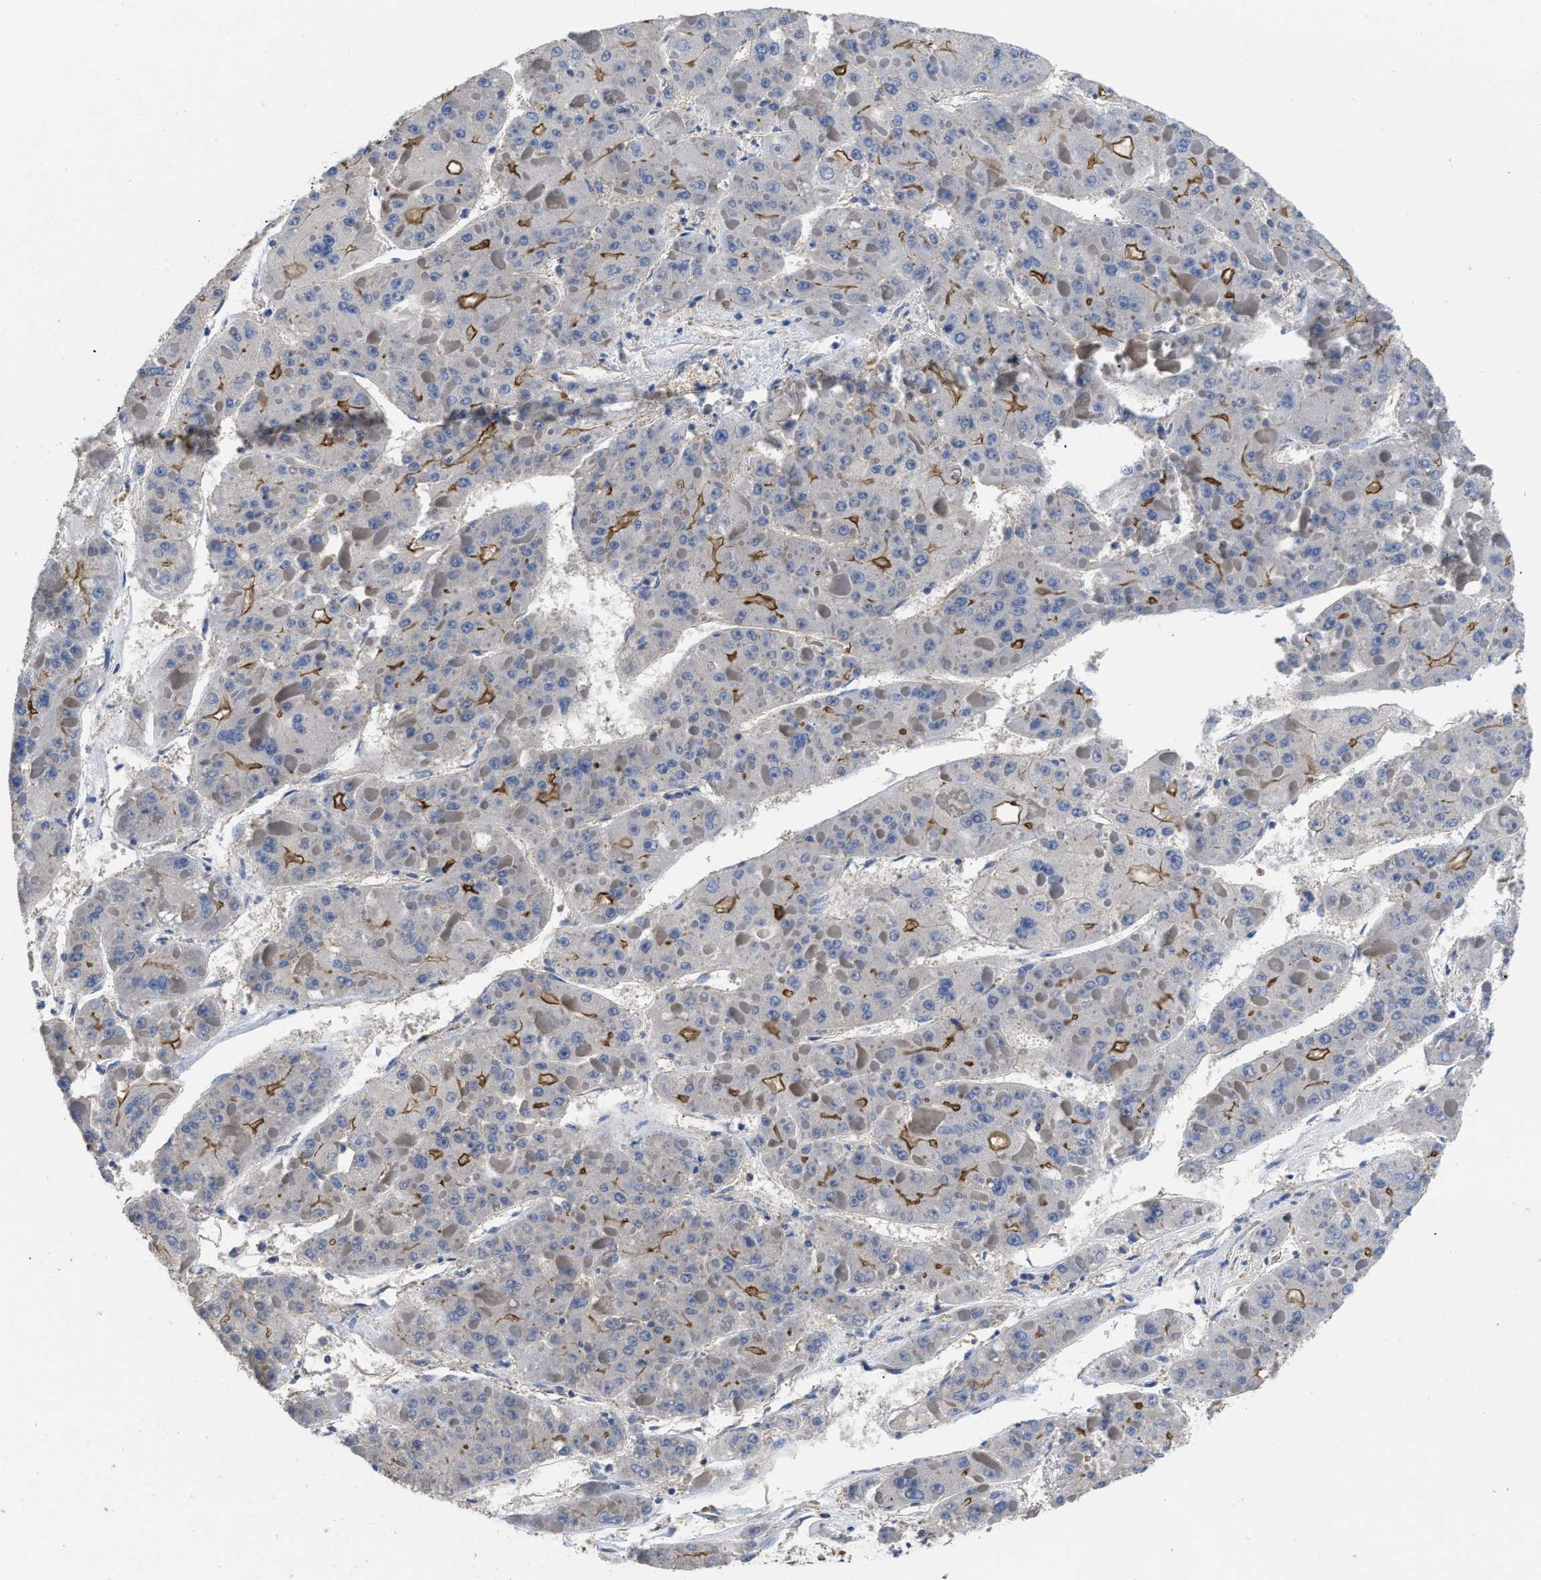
{"staining": {"intensity": "negative", "quantity": "none", "location": "none"}, "tissue": "liver cancer", "cell_type": "Tumor cells", "image_type": "cancer", "snomed": [{"axis": "morphology", "description": "Carcinoma, Hepatocellular, NOS"}, {"axis": "topography", "description": "Liver"}], "caption": "This is a image of immunohistochemistry staining of liver cancer, which shows no expression in tumor cells.", "gene": "USP4", "patient": {"sex": "female", "age": 73}}